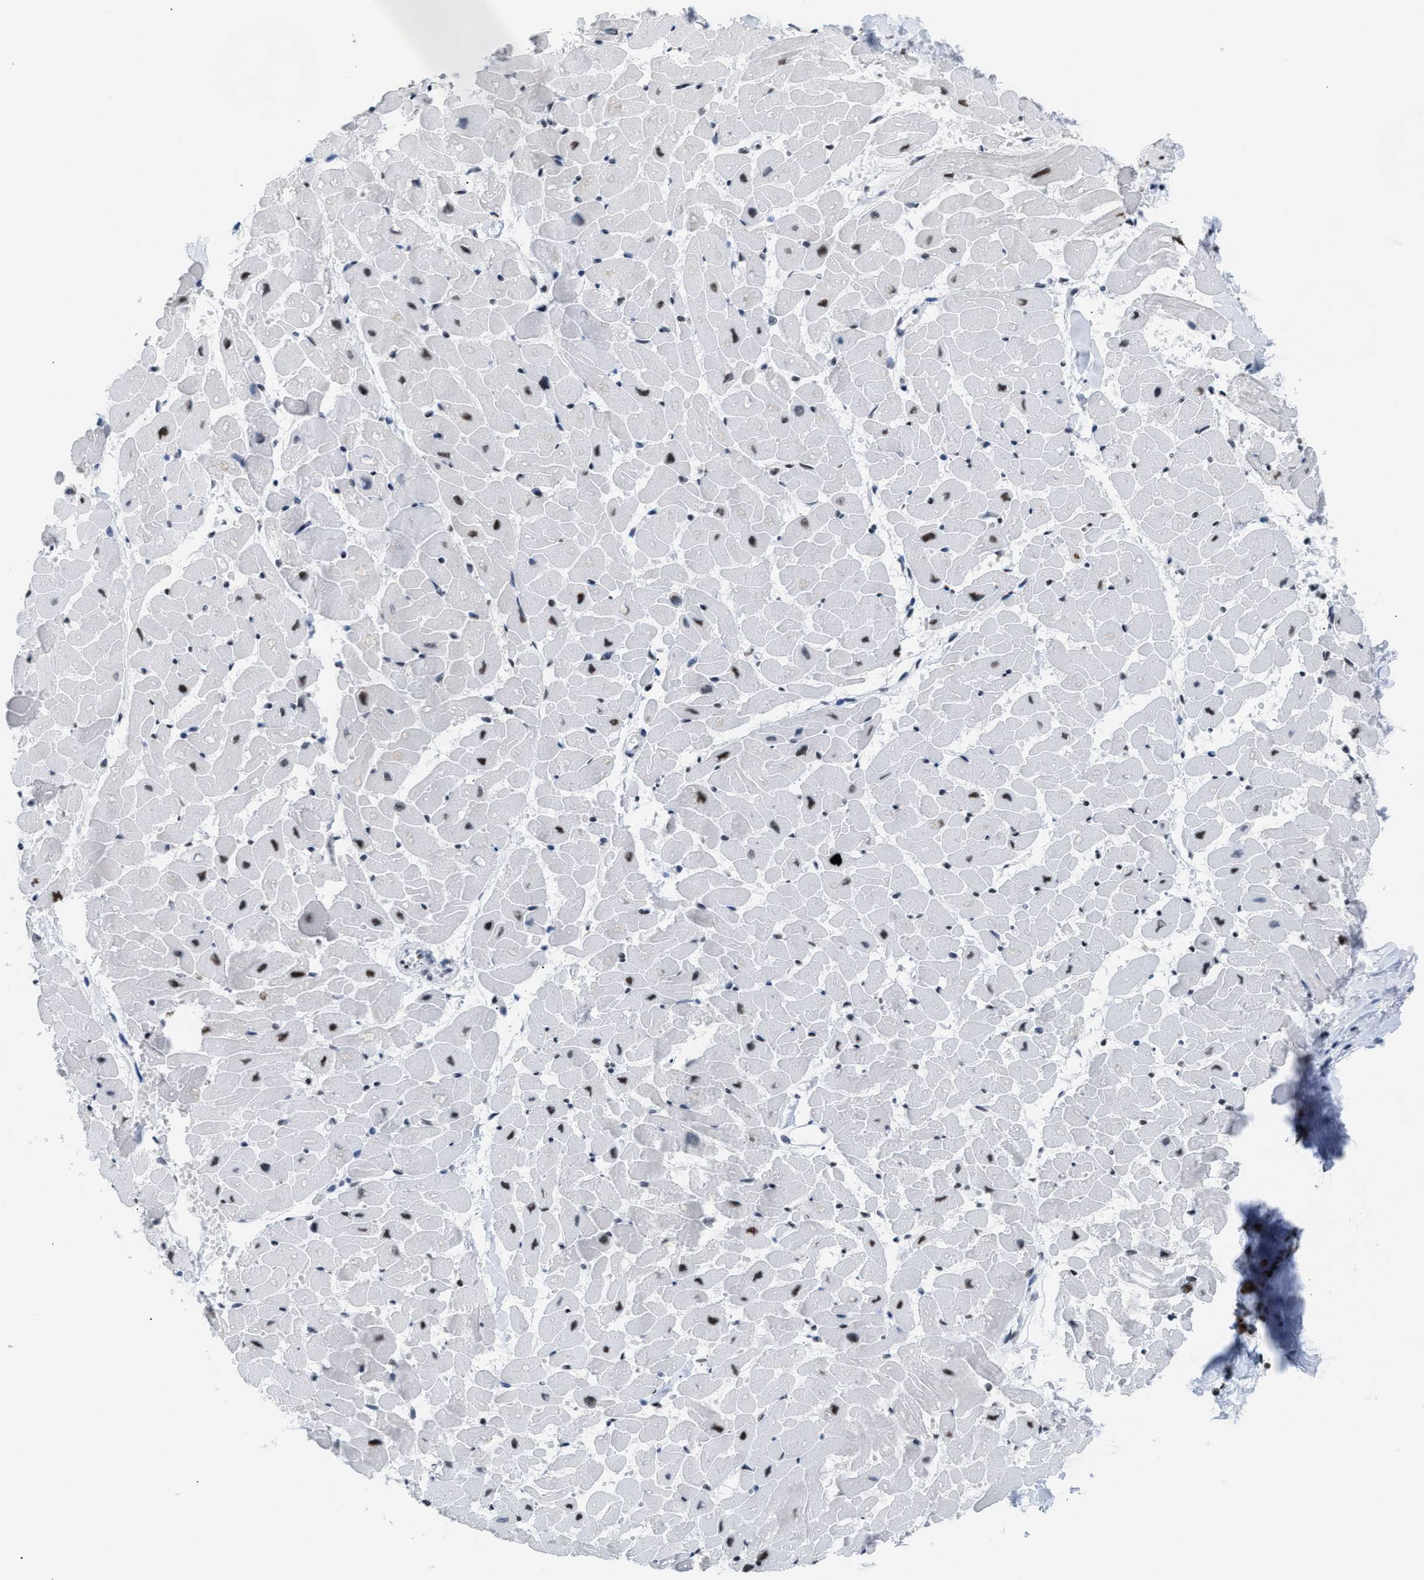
{"staining": {"intensity": "weak", "quantity": ">75%", "location": "nuclear"}, "tissue": "heart muscle", "cell_type": "Cardiomyocytes", "image_type": "normal", "snomed": [{"axis": "morphology", "description": "Normal tissue, NOS"}, {"axis": "topography", "description": "Heart"}], "caption": "IHC staining of normal heart muscle, which demonstrates low levels of weak nuclear expression in about >75% of cardiomyocytes indicating weak nuclear protein expression. The staining was performed using DAB (brown) for protein detection and nuclei were counterstained in hematoxylin (blue).", "gene": "CCAR2", "patient": {"sex": "female", "age": 19}}